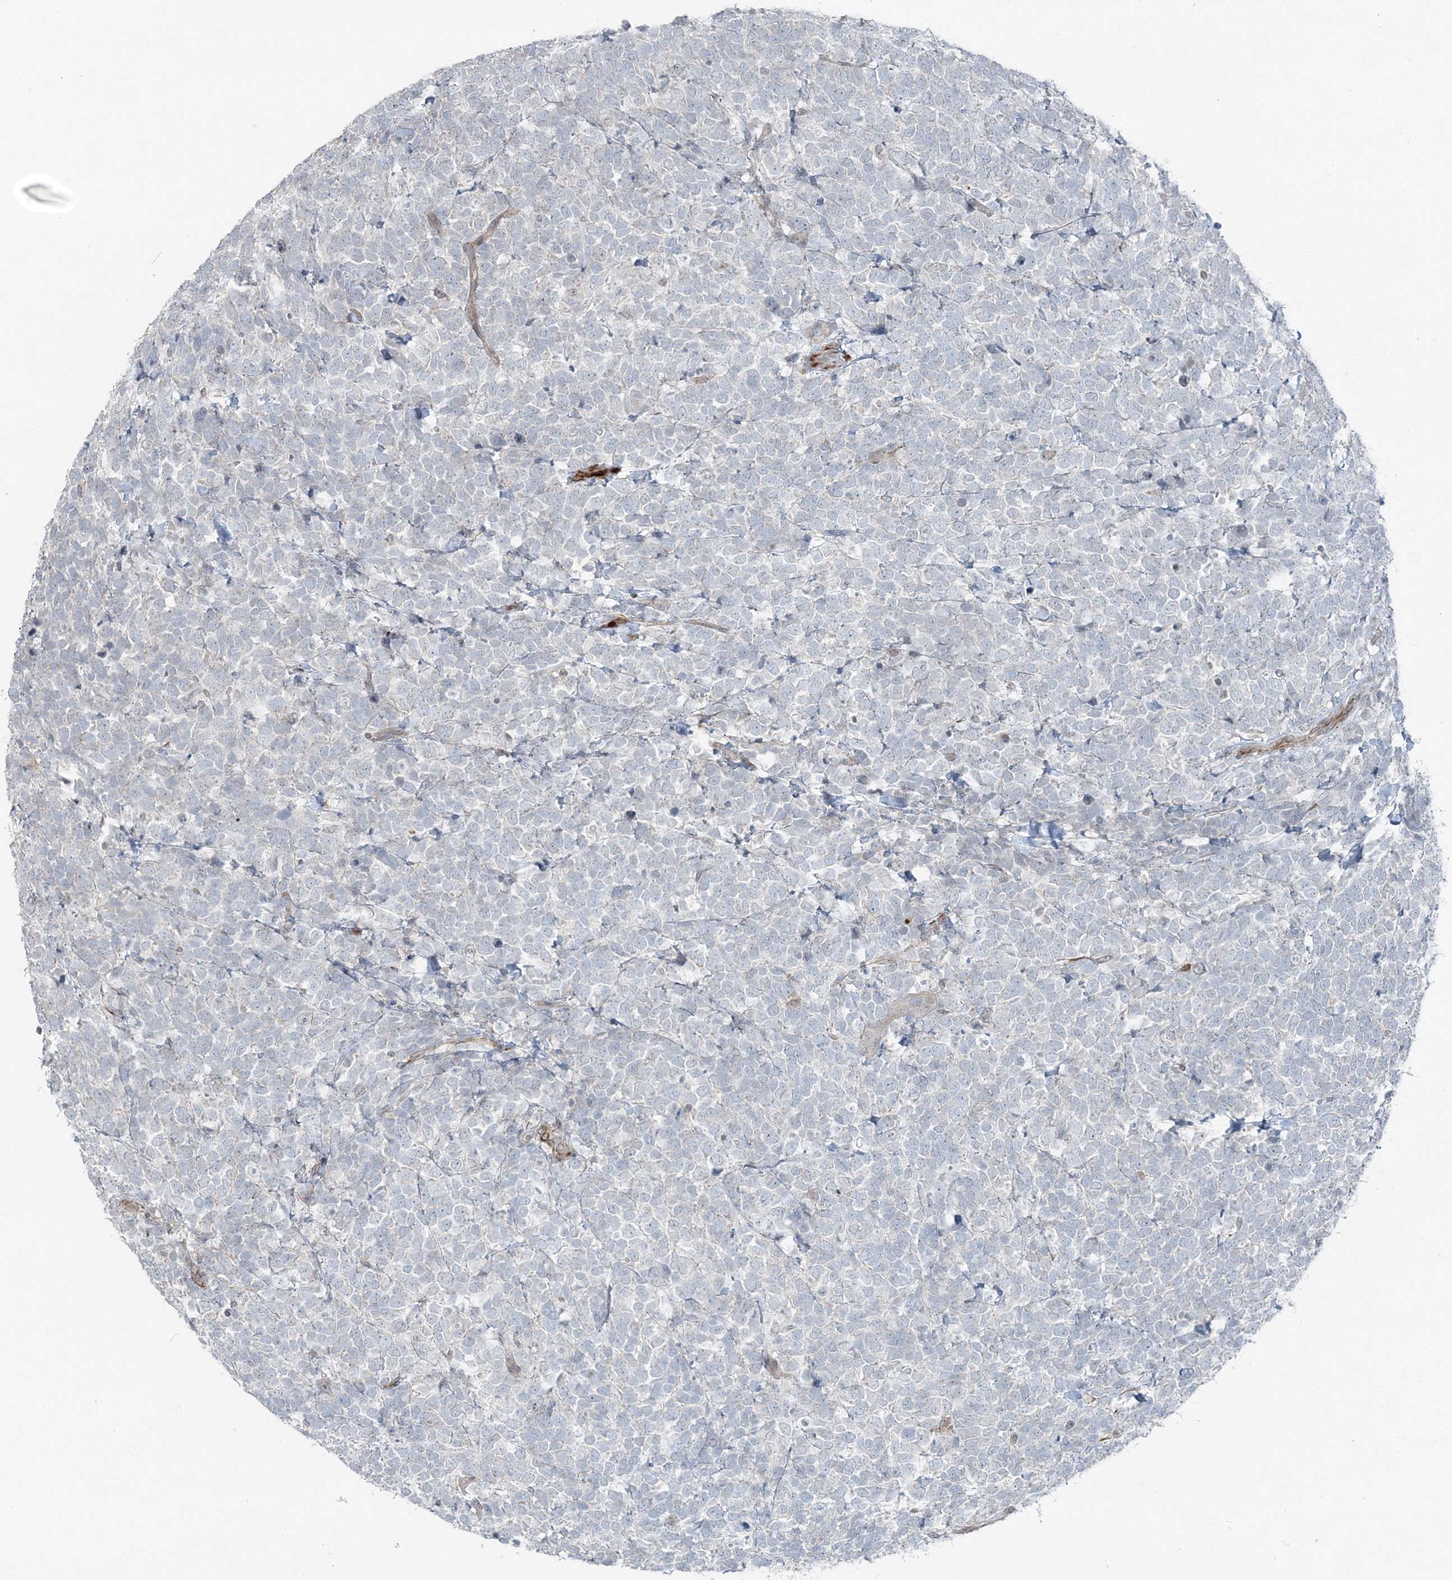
{"staining": {"intensity": "negative", "quantity": "none", "location": "none"}, "tissue": "urothelial cancer", "cell_type": "Tumor cells", "image_type": "cancer", "snomed": [{"axis": "morphology", "description": "Urothelial carcinoma, High grade"}, {"axis": "topography", "description": "Urinary bladder"}], "caption": "DAB (3,3'-diaminobenzidine) immunohistochemical staining of urothelial cancer shows no significant expression in tumor cells.", "gene": "FBXL17", "patient": {"sex": "female", "age": 82}}